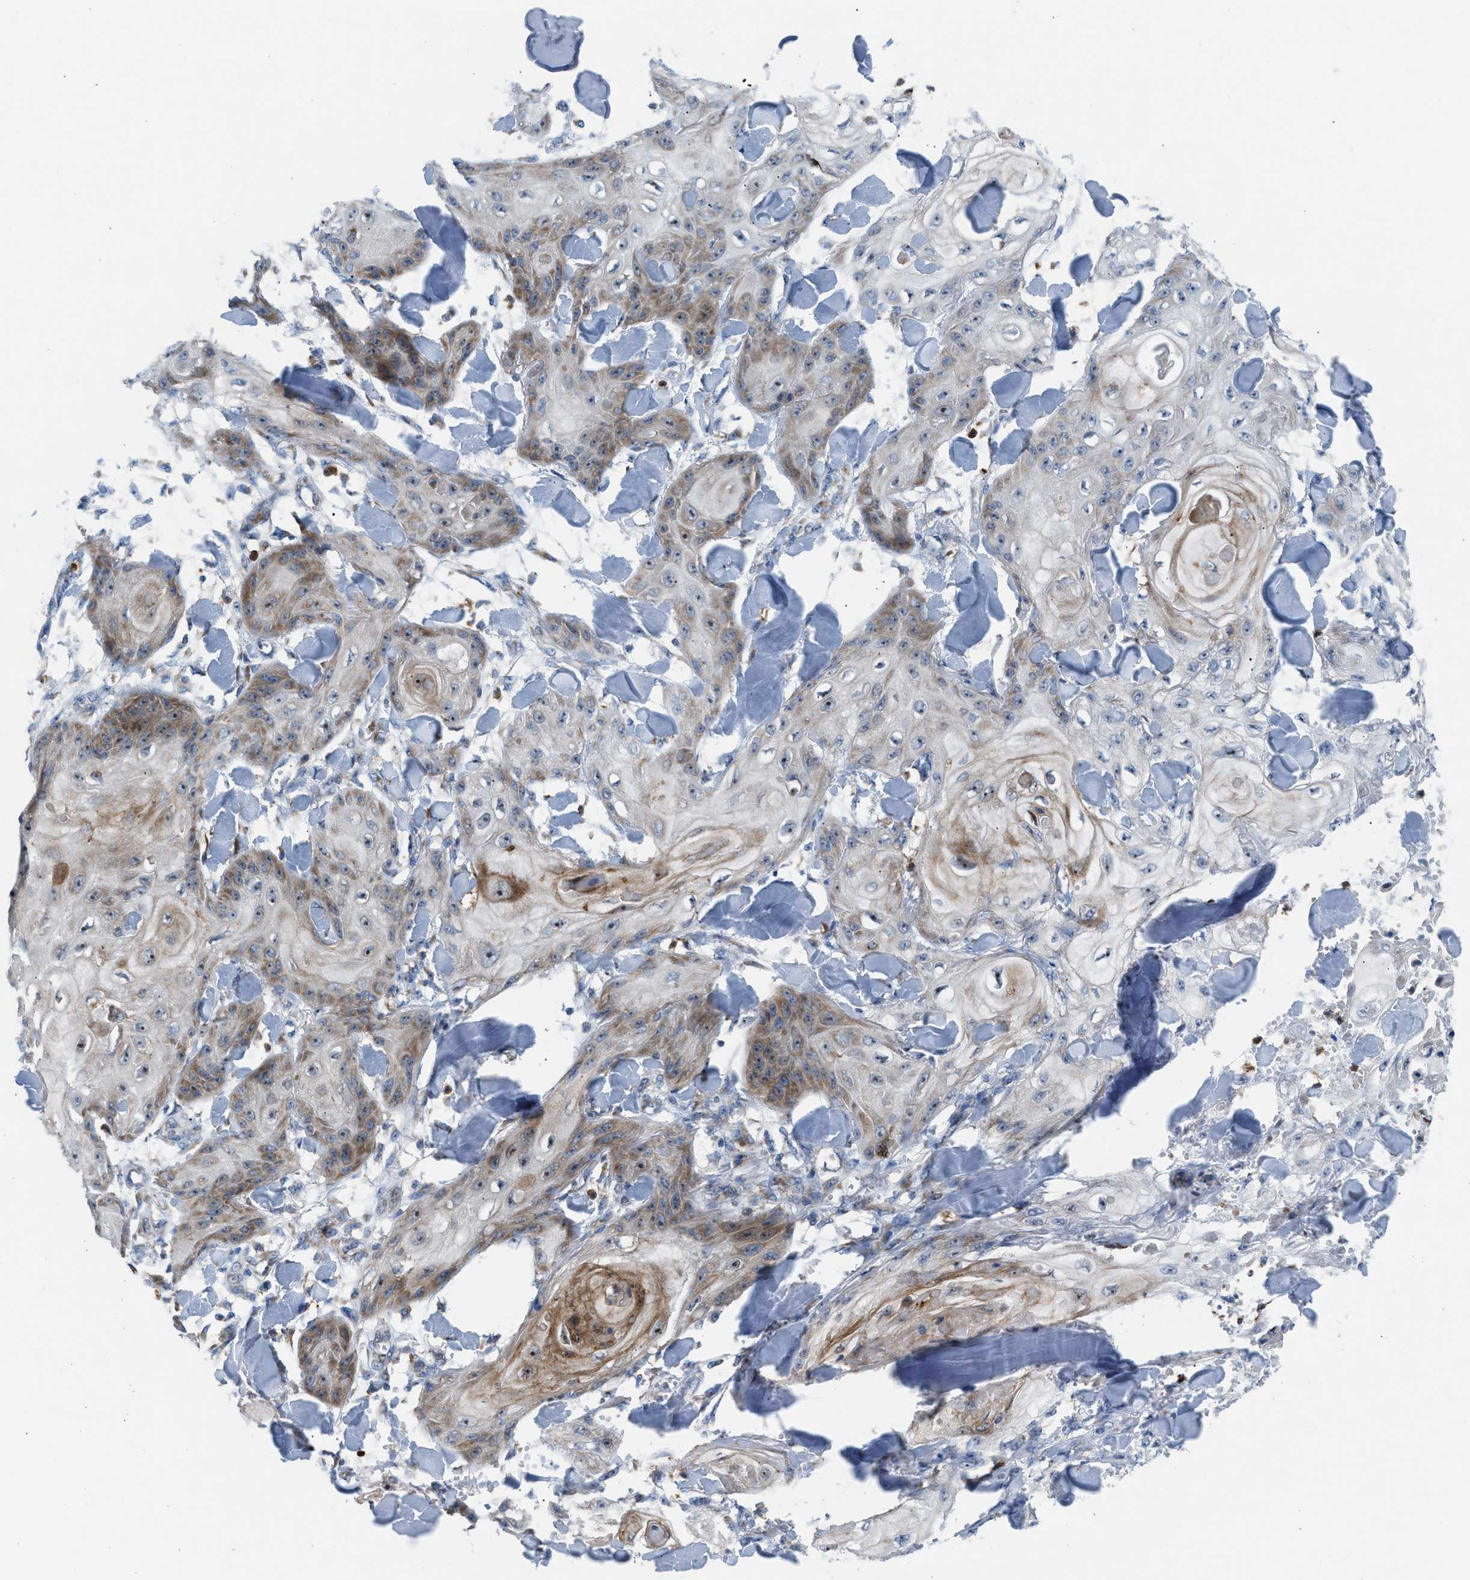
{"staining": {"intensity": "moderate", "quantity": "<25%", "location": "cytoplasmic/membranous,nuclear"}, "tissue": "skin cancer", "cell_type": "Tumor cells", "image_type": "cancer", "snomed": [{"axis": "morphology", "description": "Squamous cell carcinoma, NOS"}, {"axis": "topography", "description": "Skin"}], "caption": "Immunohistochemical staining of human squamous cell carcinoma (skin) shows low levels of moderate cytoplasmic/membranous and nuclear protein staining in approximately <25% of tumor cells.", "gene": "TPH1", "patient": {"sex": "male", "age": 74}}